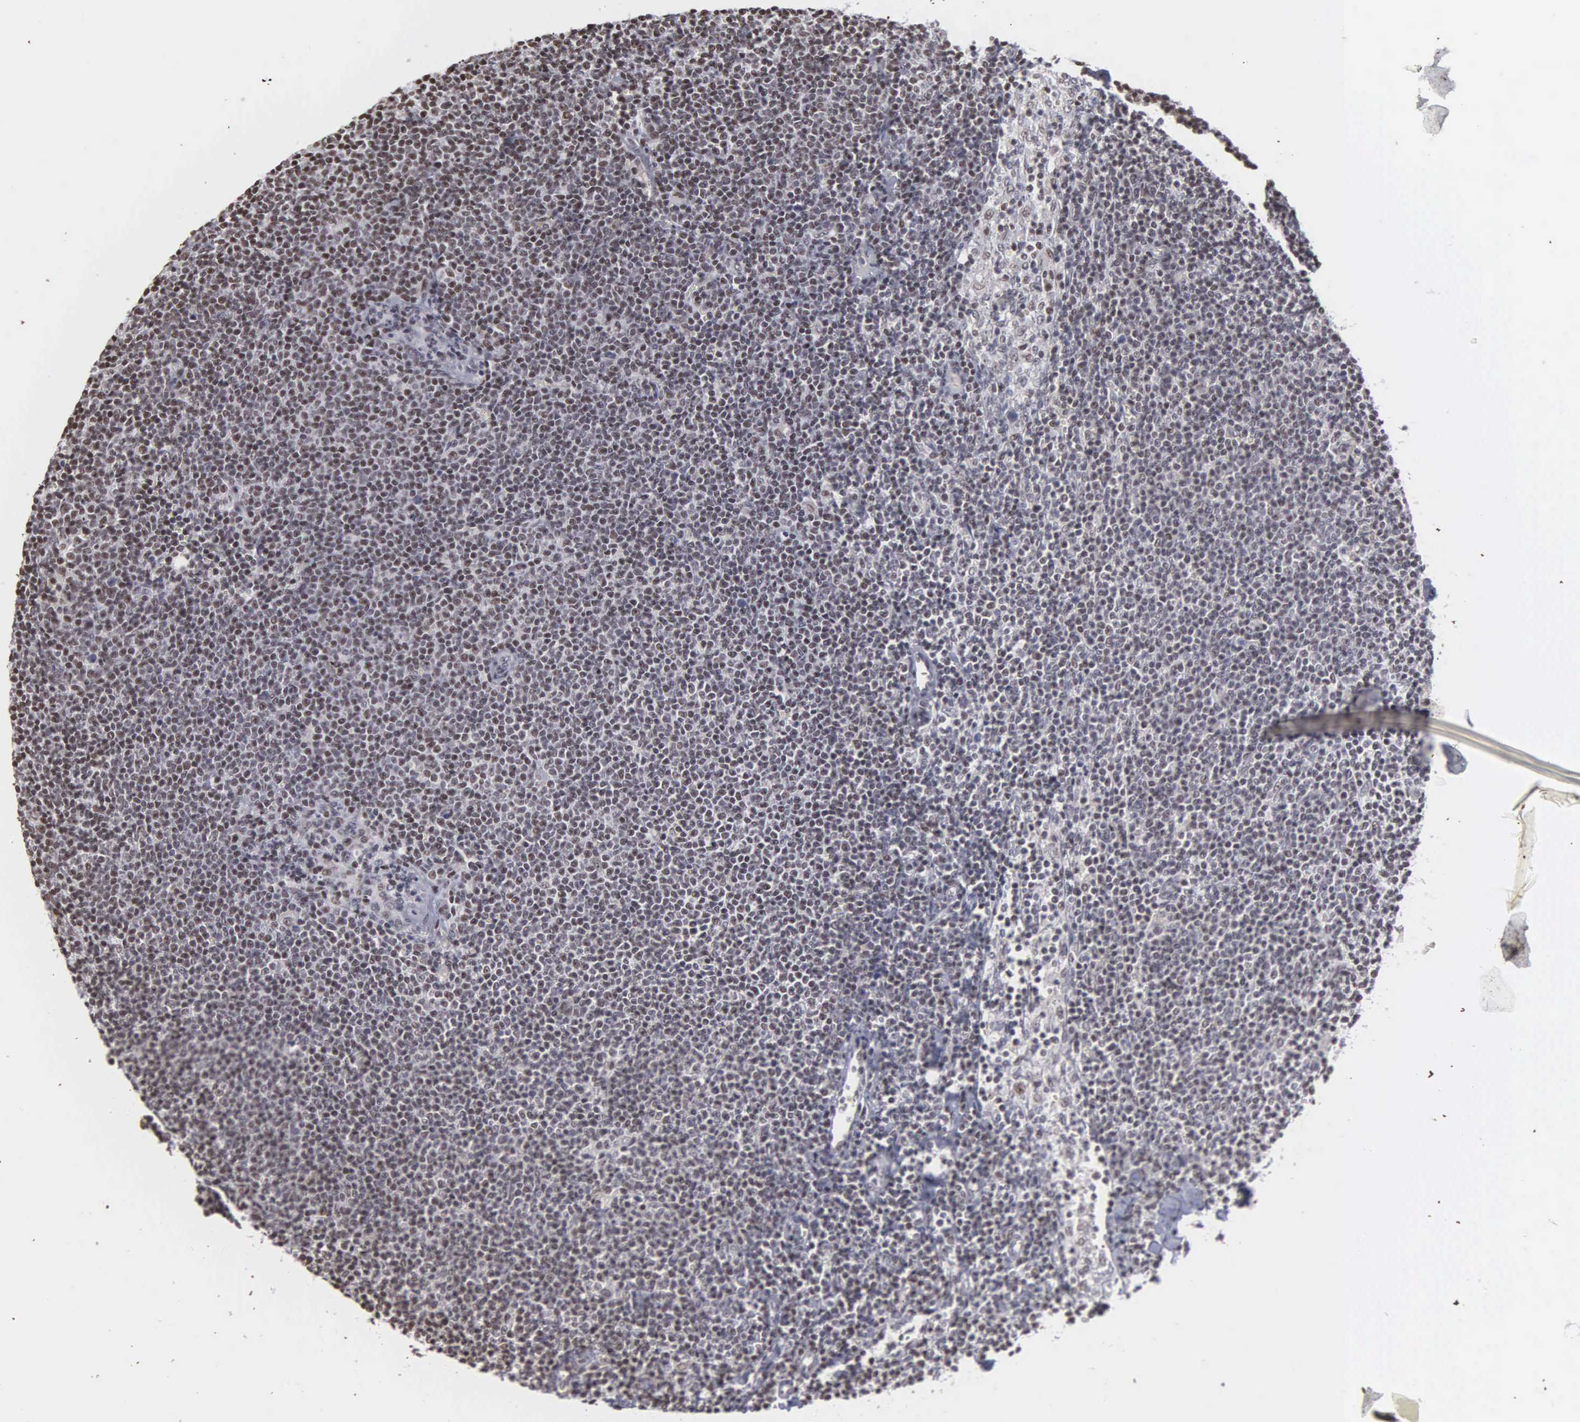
{"staining": {"intensity": "weak", "quantity": "25%-75%", "location": "nuclear"}, "tissue": "lymphoma", "cell_type": "Tumor cells", "image_type": "cancer", "snomed": [{"axis": "morphology", "description": "Malignant lymphoma, non-Hodgkin's type, Low grade"}, {"axis": "topography", "description": "Lymph node"}], "caption": "Approximately 25%-75% of tumor cells in human malignant lymphoma, non-Hodgkin's type (low-grade) display weak nuclear protein expression as visualized by brown immunohistochemical staining.", "gene": "KIAA0586", "patient": {"sex": "male", "age": 65}}